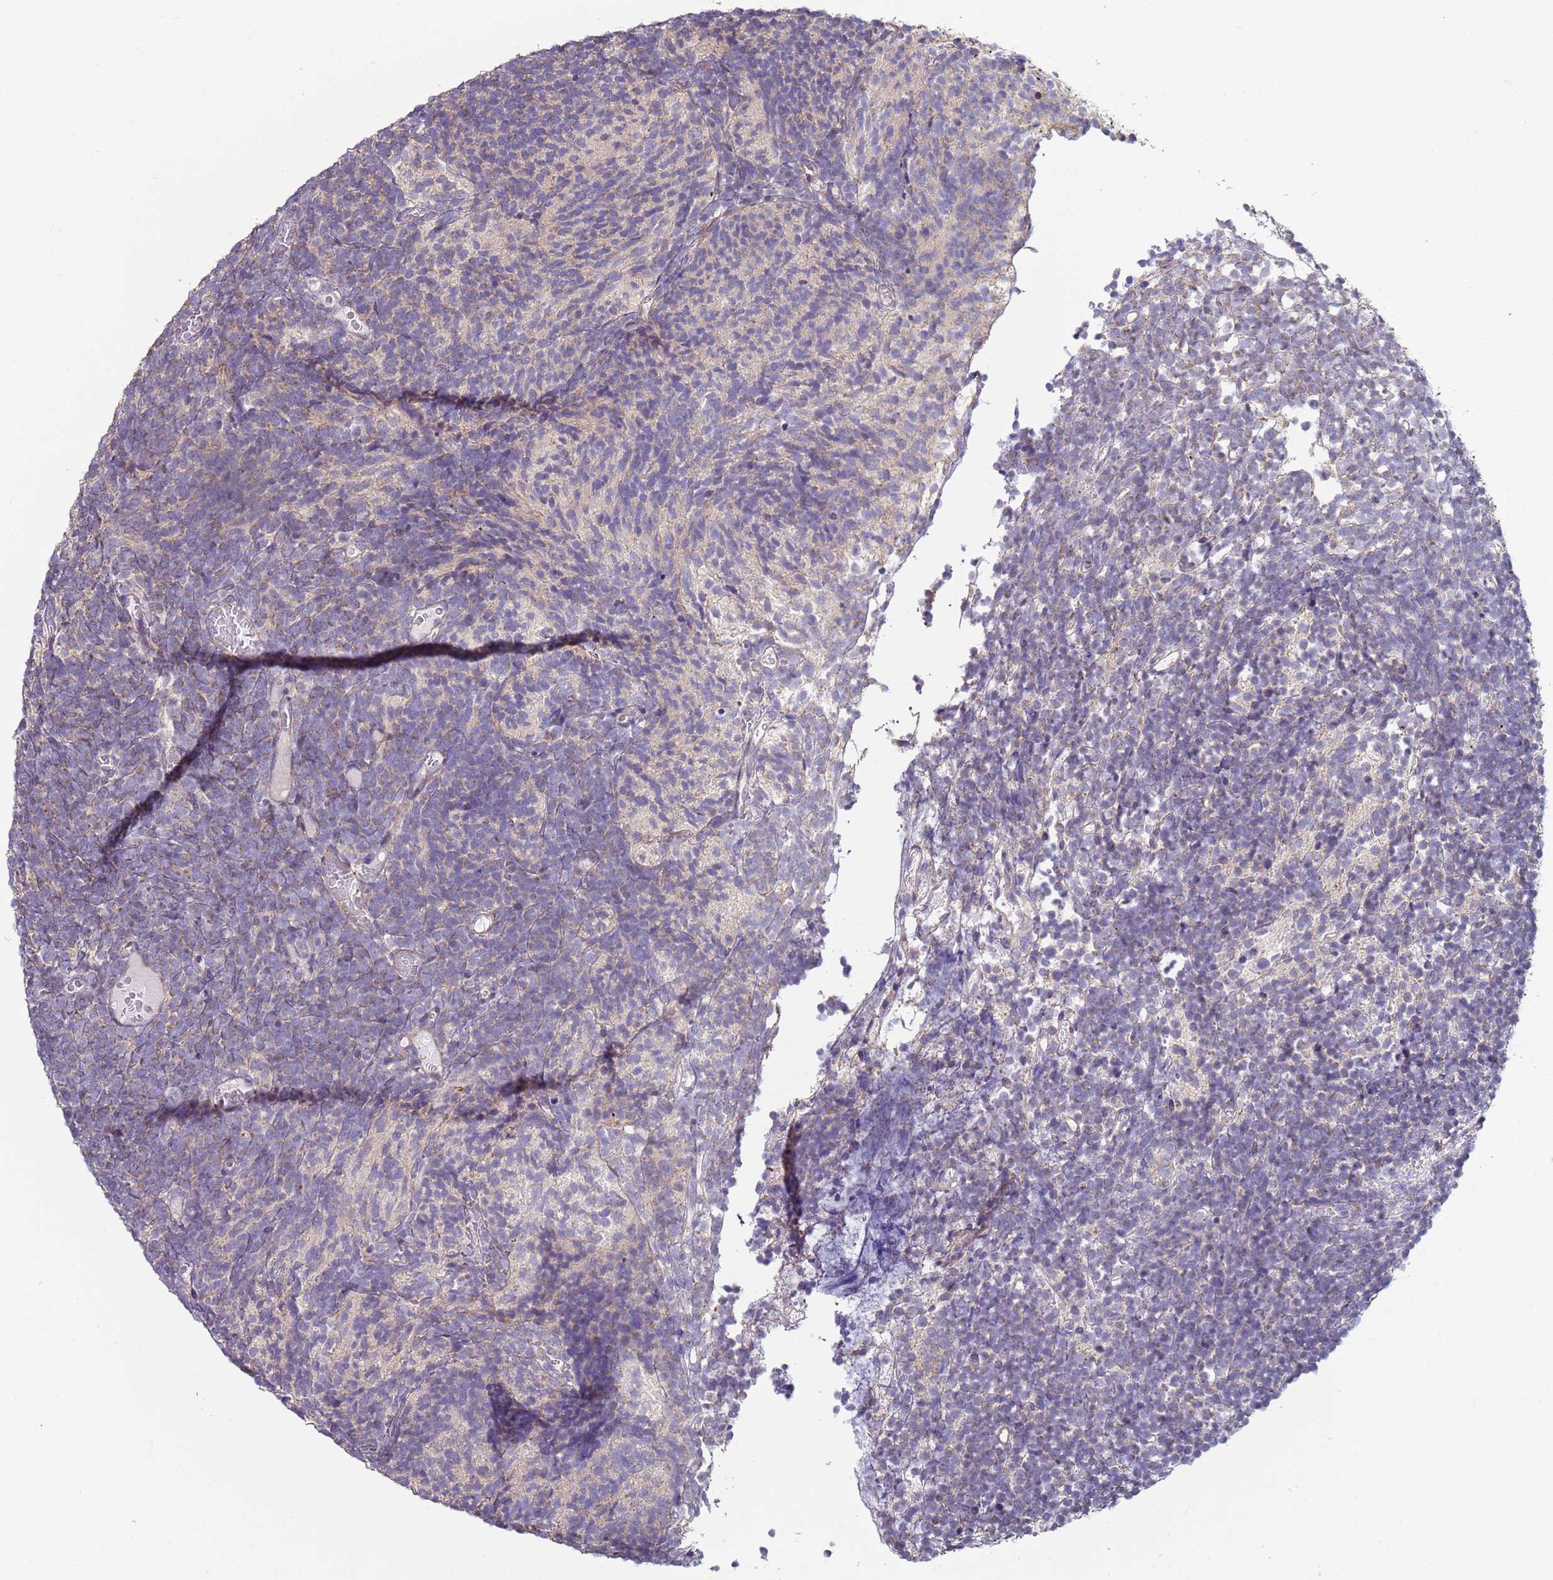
{"staining": {"intensity": "negative", "quantity": "none", "location": "none"}, "tissue": "glioma", "cell_type": "Tumor cells", "image_type": "cancer", "snomed": [{"axis": "morphology", "description": "Glioma, malignant, Low grade"}, {"axis": "topography", "description": "Brain"}], "caption": "The immunohistochemistry (IHC) histopathology image has no significant staining in tumor cells of malignant low-grade glioma tissue. The staining was performed using DAB (3,3'-diaminobenzidine) to visualize the protein expression in brown, while the nuclei were stained in blue with hematoxylin (Magnification: 20x).", "gene": "DIP2B", "patient": {"sex": "female", "age": 1}}